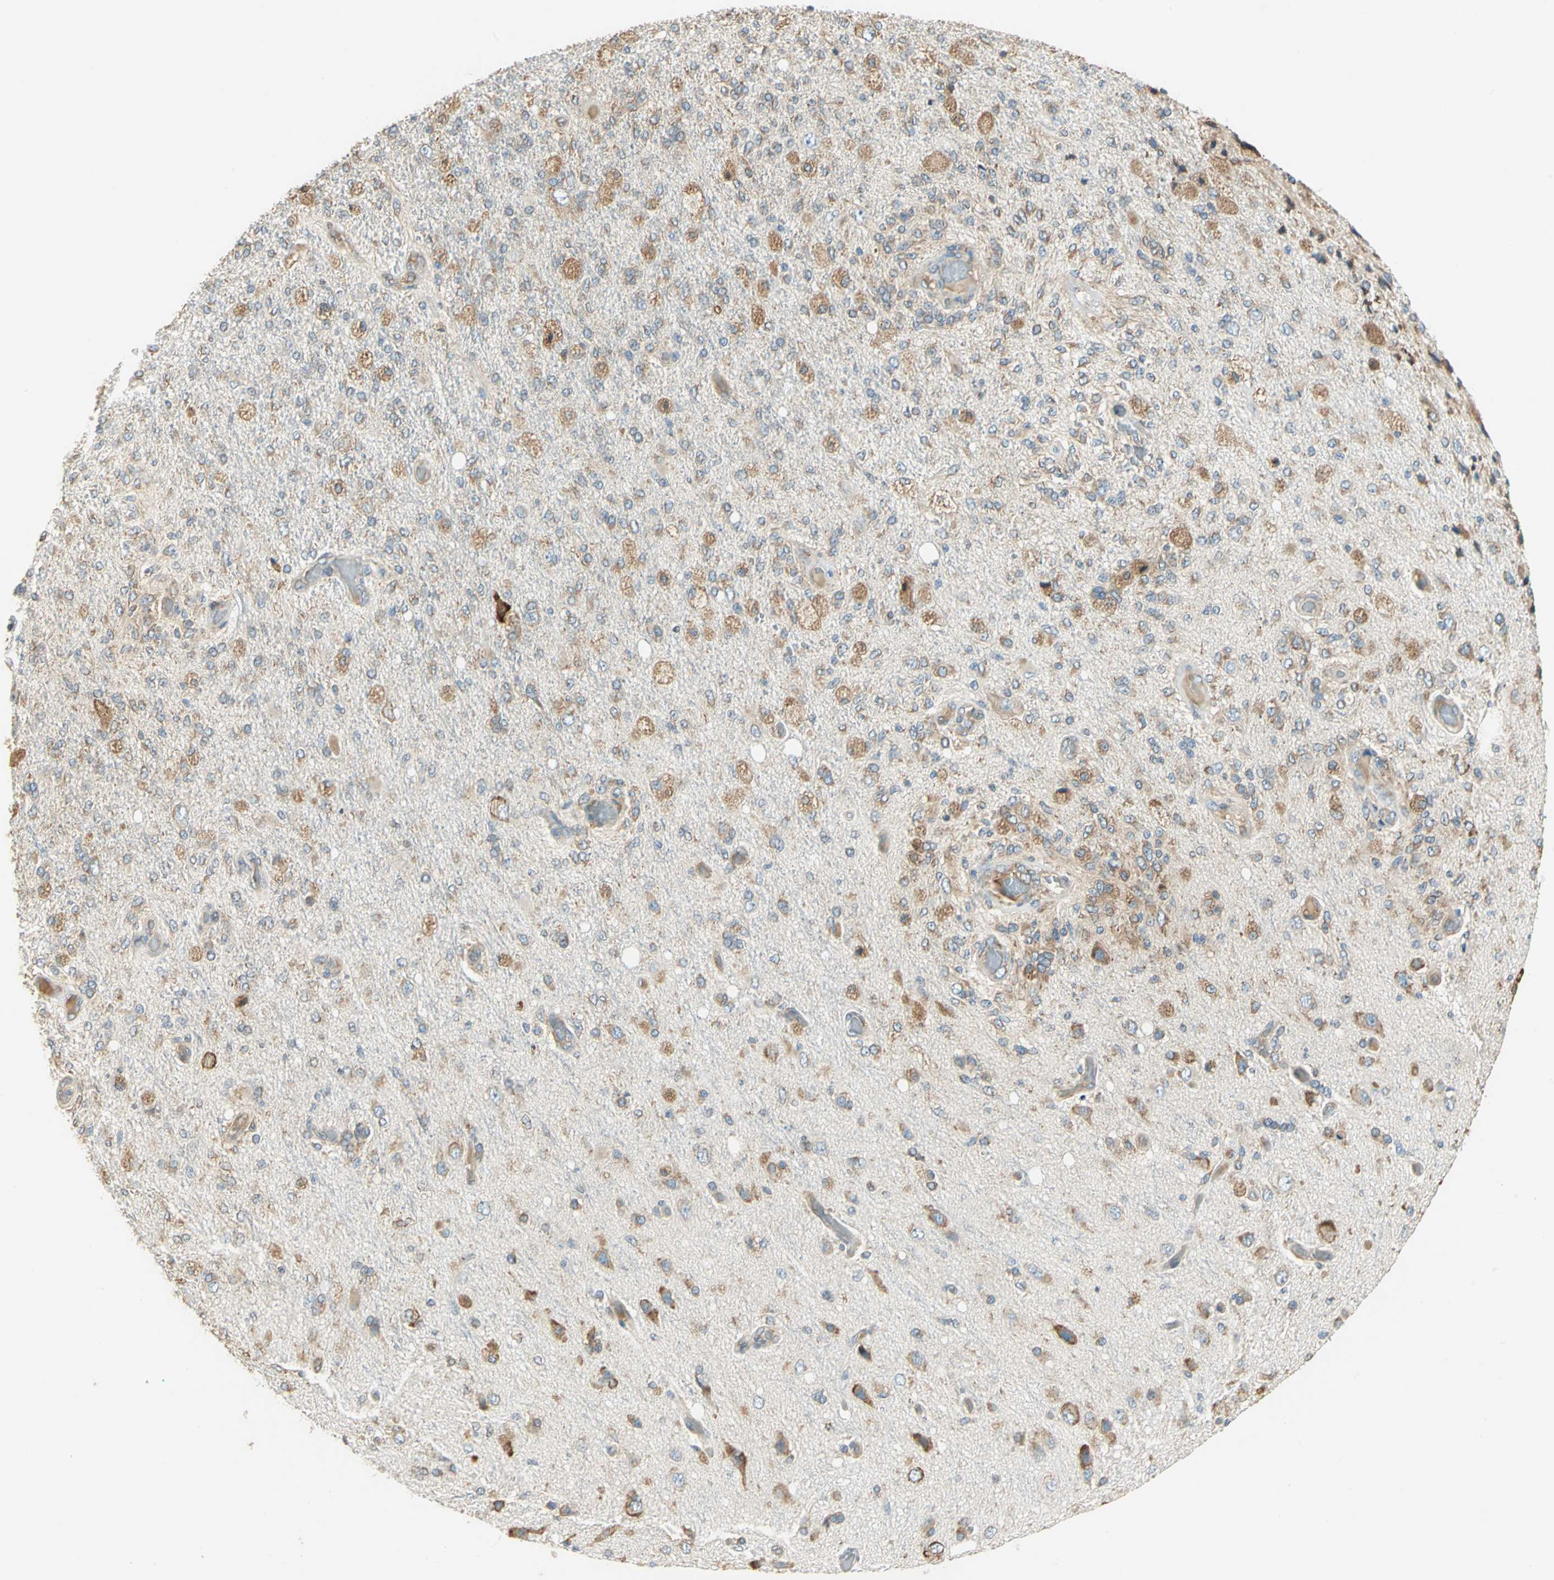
{"staining": {"intensity": "moderate", "quantity": "25%-75%", "location": "cytoplasmic/membranous"}, "tissue": "glioma", "cell_type": "Tumor cells", "image_type": "cancer", "snomed": [{"axis": "morphology", "description": "Normal tissue, NOS"}, {"axis": "morphology", "description": "Glioma, malignant, High grade"}, {"axis": "topography", "description": "Cerebral cortex"}], "caption": "A micrograph of glioma stained for a protein exhibits moderate cytoplasmic/membranous brown staining in tumor cells.", "gene": "PDIA4", "patient": {"sex": "male", "age": 77}}